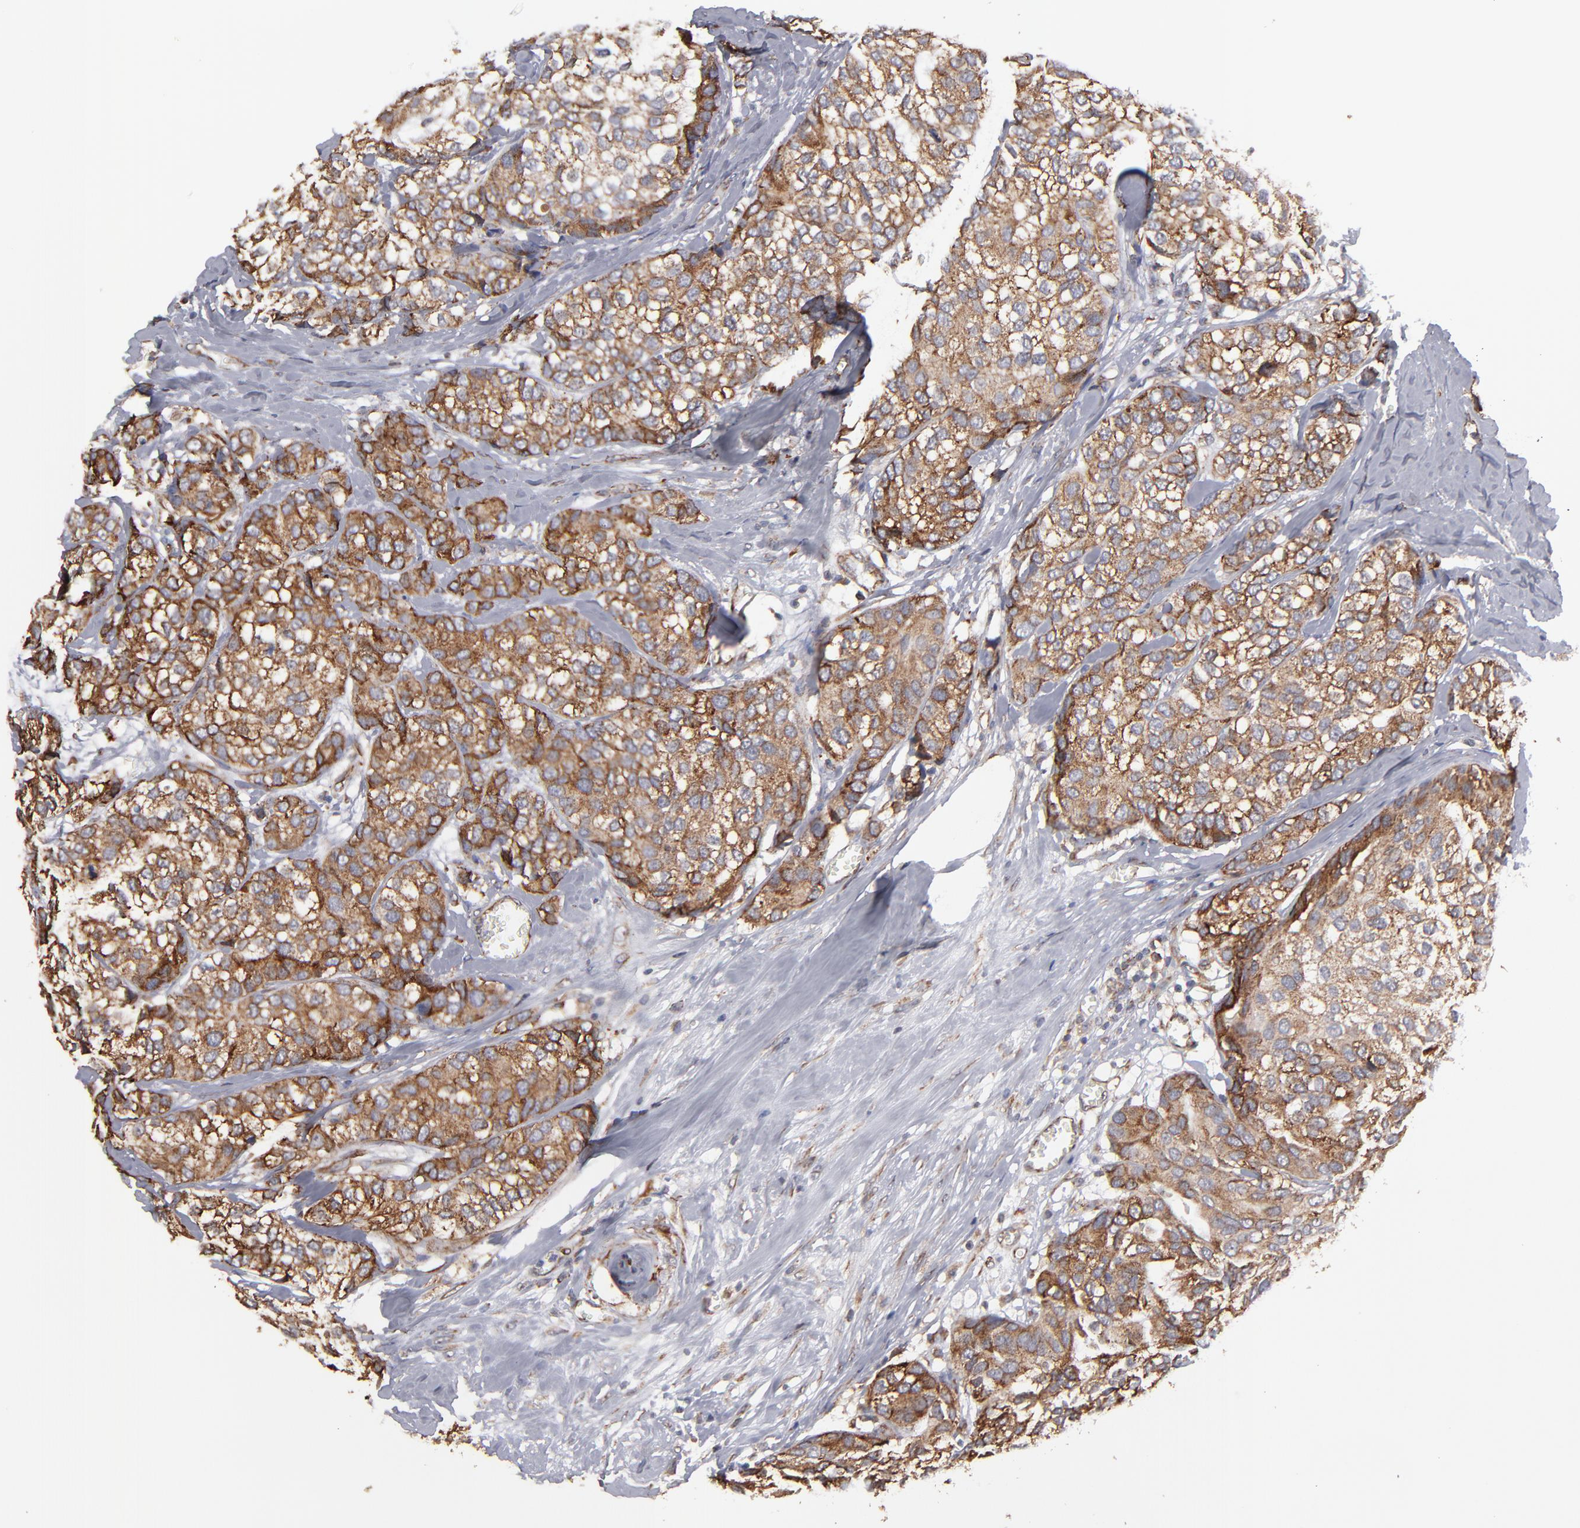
{"staining": {"intensity": "moderate", "quantity": ">75%", "location": "cytoplasmic/membranous"}, "tissue": "breast cancer", "cell_type": "Tumor cells", "image_type": "cancer", "snomed": [{"axis": "morphology", "description": "Duct carcinoma"}, {"axis": "topography", "description": "Breast"}], "caption": "This is an image of immunohistochemistry (IHC) staining of intraductal carcinoma (breast), which shows moderate positivity in the cytoplasmic/membranous of tumor cells.", "gene": "KTN1", "patient": {"sex": "female", "age": 68}}